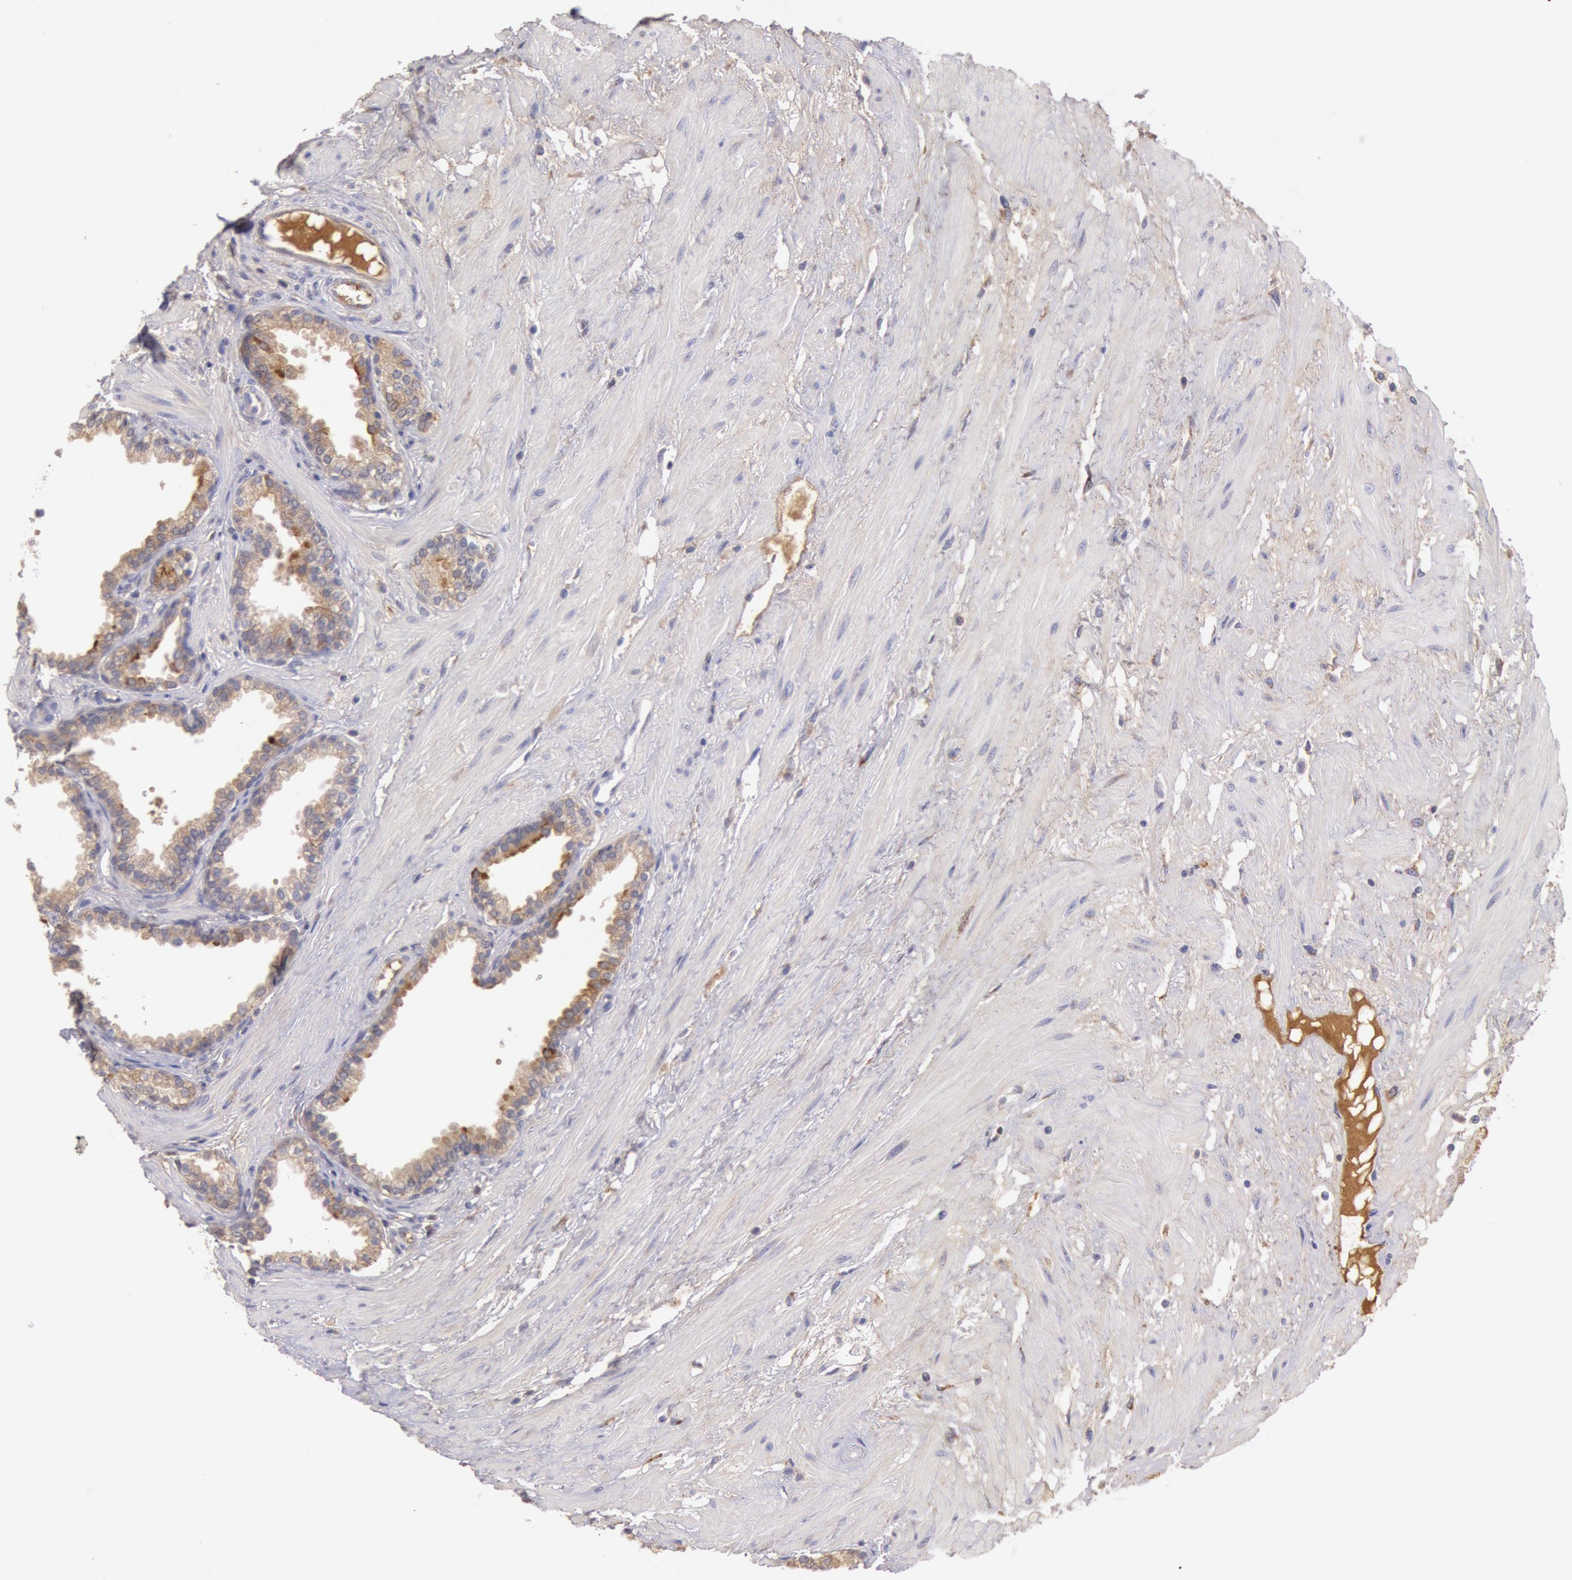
{"staining": {"intensity": "negative", "quantity": "none", "location": "none"}, "tissue": "prostate", "cell_type": "Glandular cells", "image_type": "normal", "snomed": [{"axis": "morphology", "description": "Normal tissue, NOS"}, {"axis": "topography", "description": "Prostate"}], "caption": "Glandular cells are negative for protein expression in unremarkable human prostate. (DAB (3,3'-diaminobenzidine) immunohistochemistry (IHC) visualized using brightfield microscopy, high magnification).", "gene": "C1R", "patient": {"sex": "male", "age": 64}}